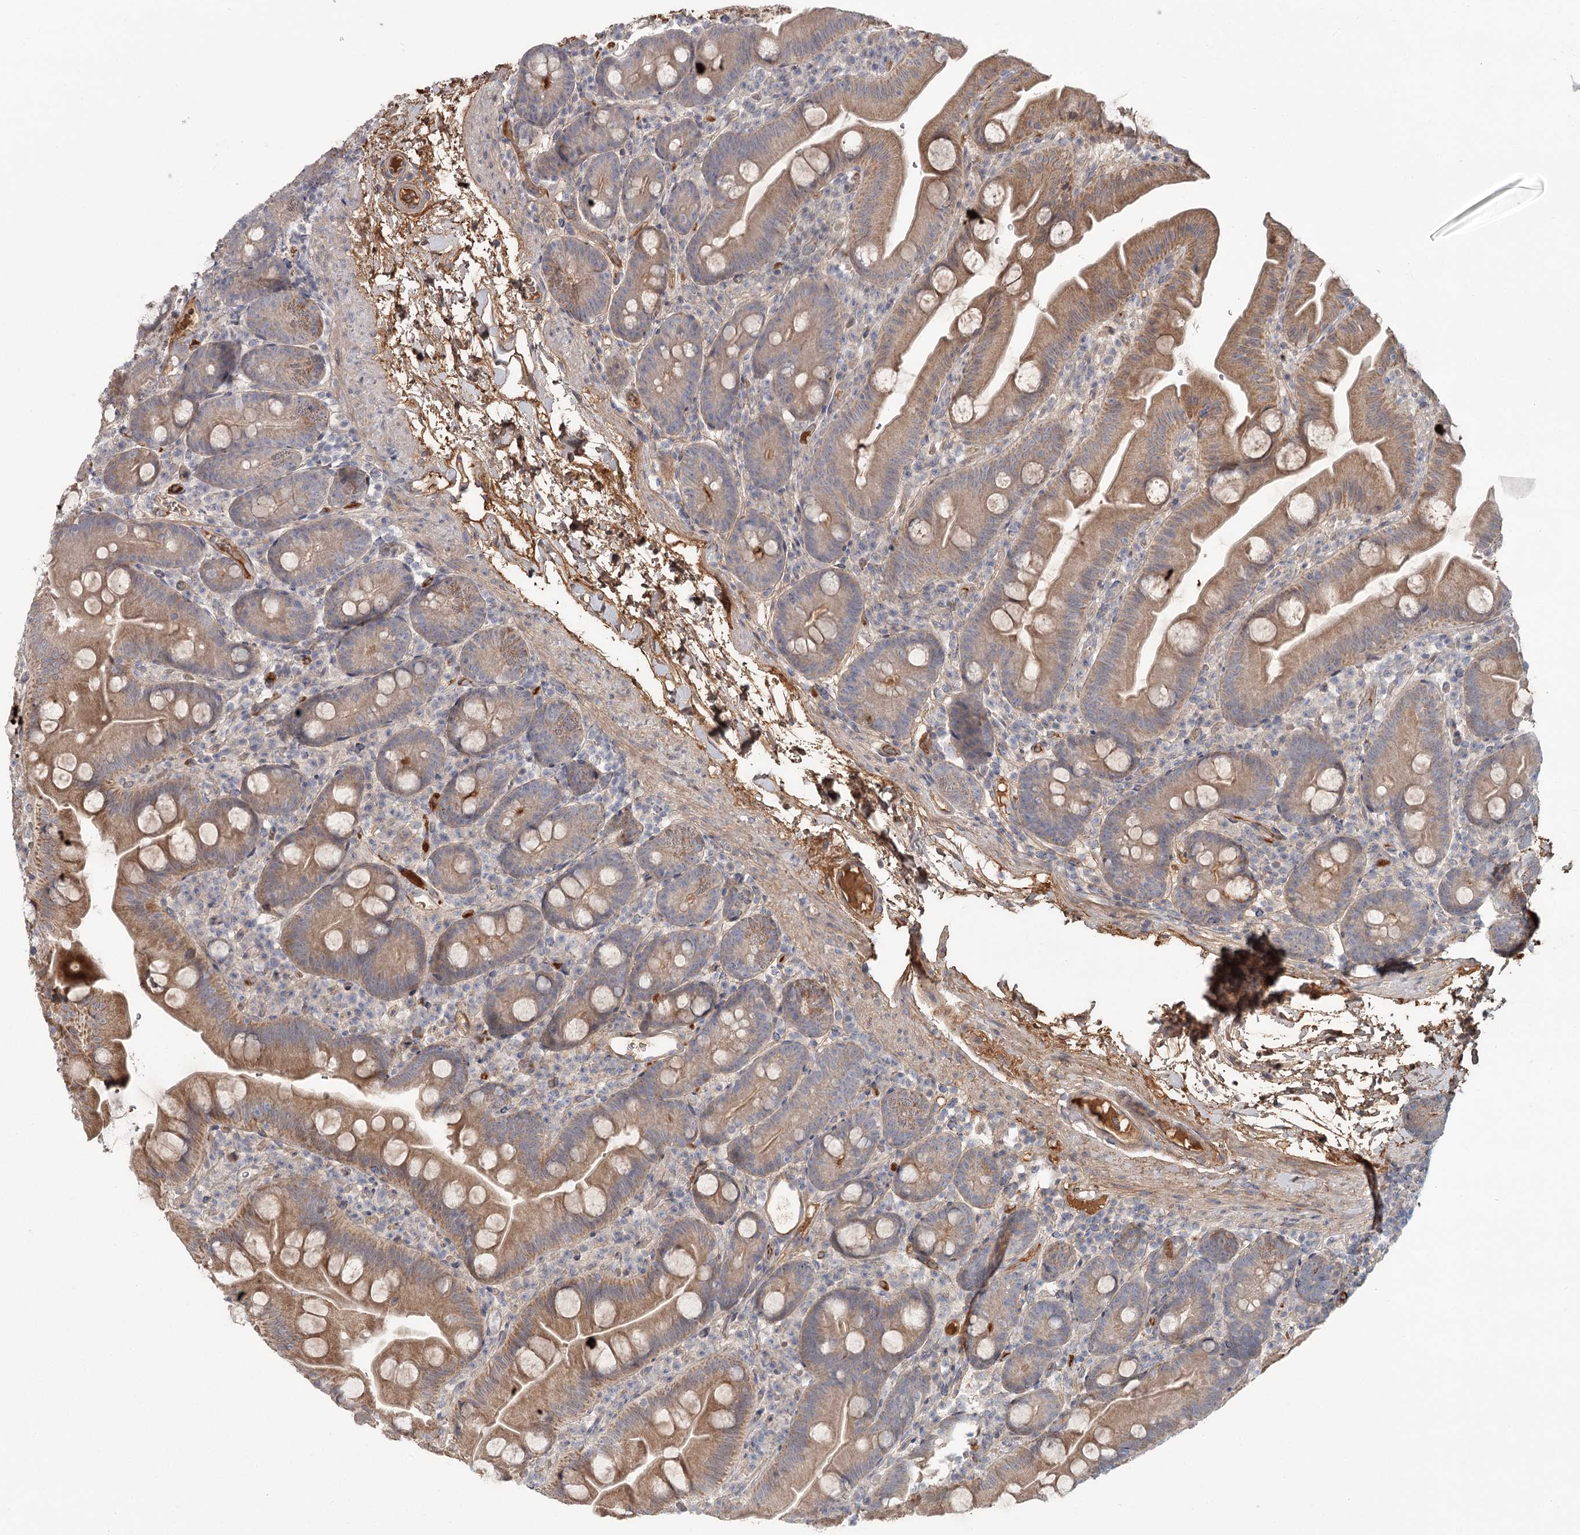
{"staining": {"intensity": "moderate", "quantity": ">75%", "location": "cytoplasmic/membranous"}, "tissue": "small intestine", "cell_type": "Glandular cells", "image_type": "normal", "snomed": [{"axis": "morphology", "description": "Normal tissue, NOS"}, {"axis": "topography", "description": "Small intestine"}], "caption": "Small intestine stained with DAB immunohistochemistry (IHC) displays medium levels of moderate cytoplasmic/membranous staining in about >75% of glandular cells. (DAB (3,3'-diaminobenzidine) IHC, brown staining for protein, blue staining for nuclei).", "gene": "DHRS9", "patient": {"sex": "female", "age": 68}}